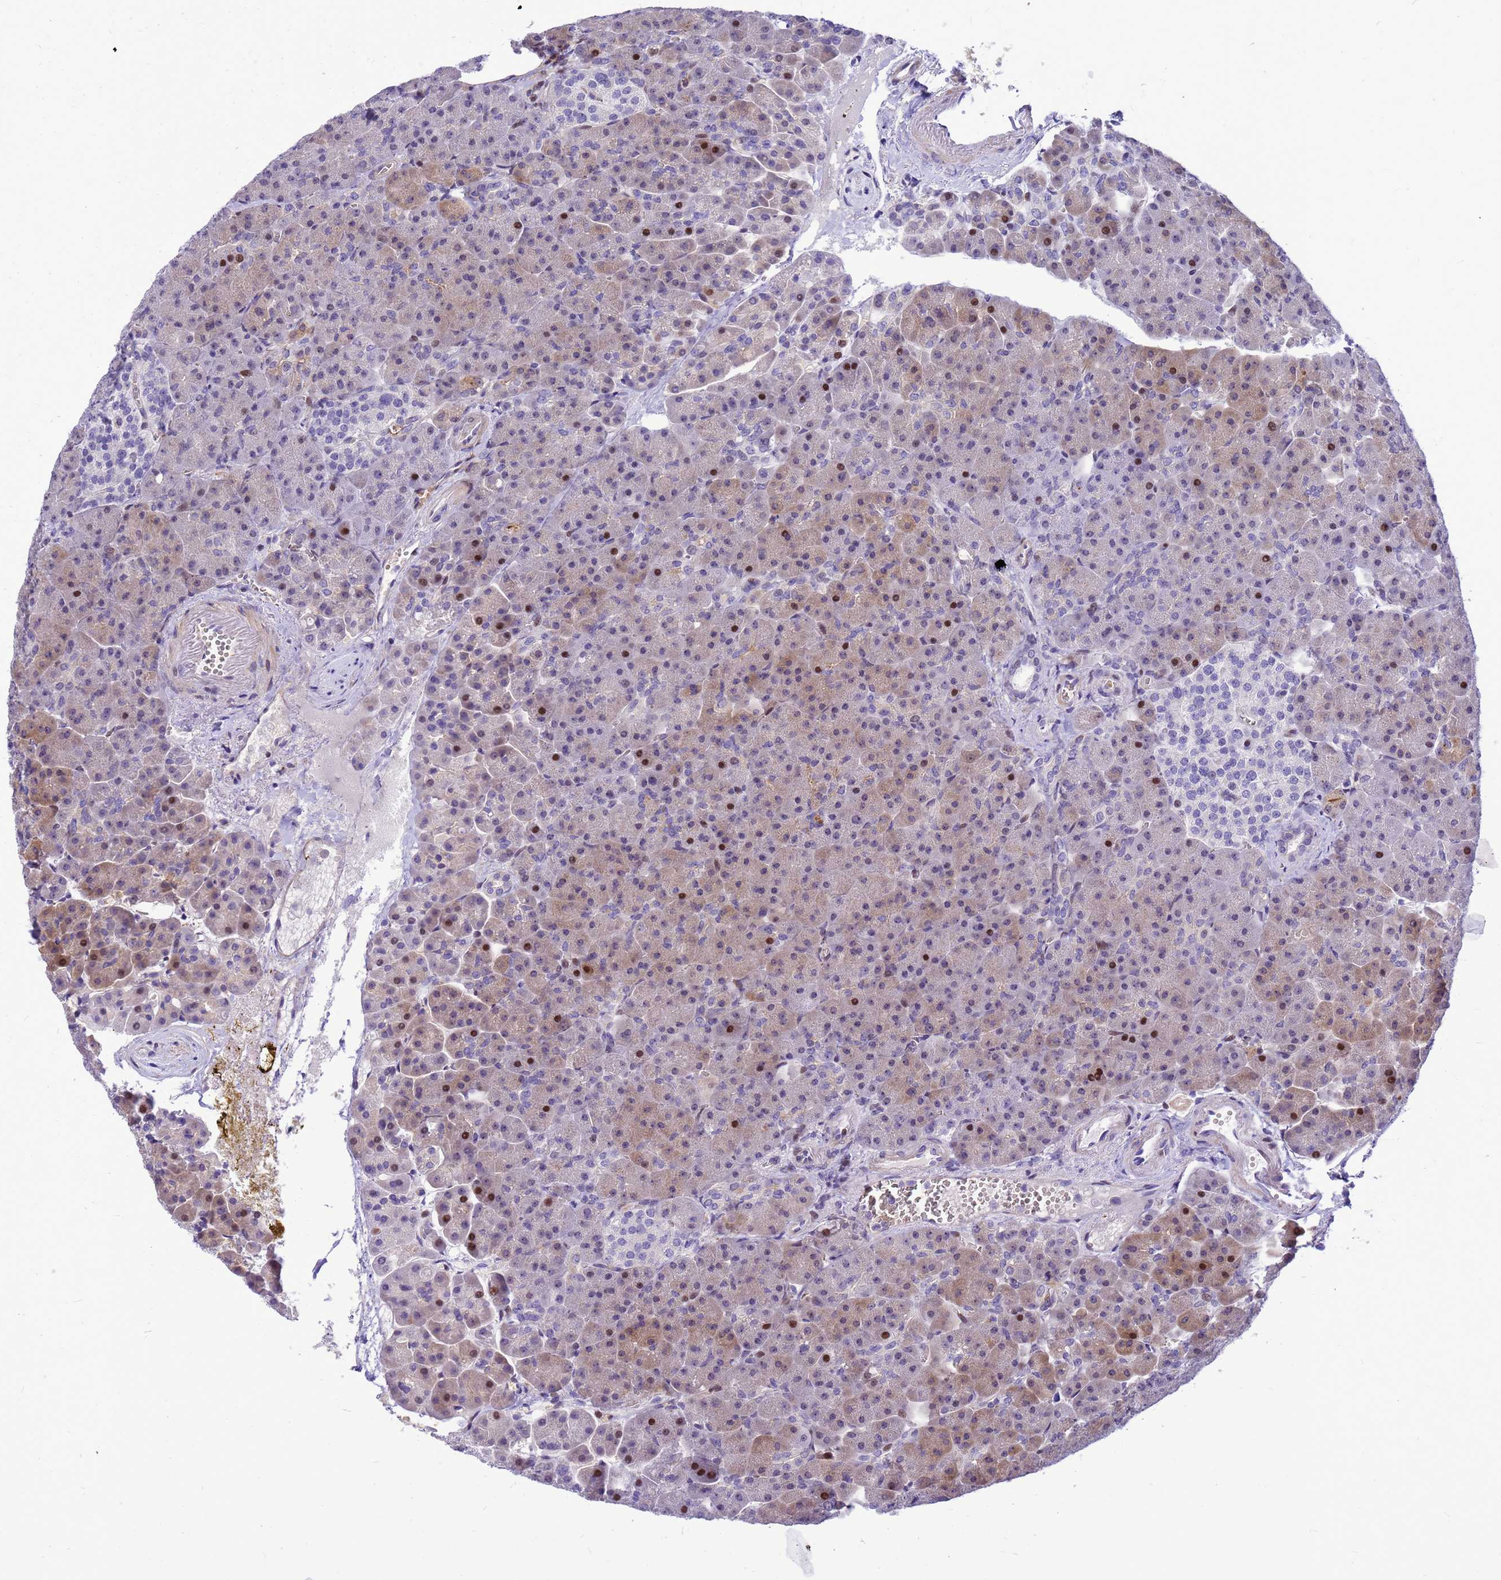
{"staining": {"intensity": "moderate", "quantity": "25%-75%", "location": "cytoplasmic/membranous,nuclear"}, "tissue": "pancreas", "cell_type": "Exocrine glandular cells", "image_type": "normal", "snomed": [{"axis": "morphology", "description": "Normal tissue, NOS"}, {"axis": "topography", "description": "Pancreas"}], "caption": "This image shows unremarkable pancreas stained with immunohistochemistry (IHC) to label a protein in brown. The cytoplasmic/membranous,nuclear of exocrine glandular cells show moderate positivity for the protein. Nuclei are counter-stained blue.", "gene": "ADAMTS7", "patient": {"sex": "female", "age": 74}}